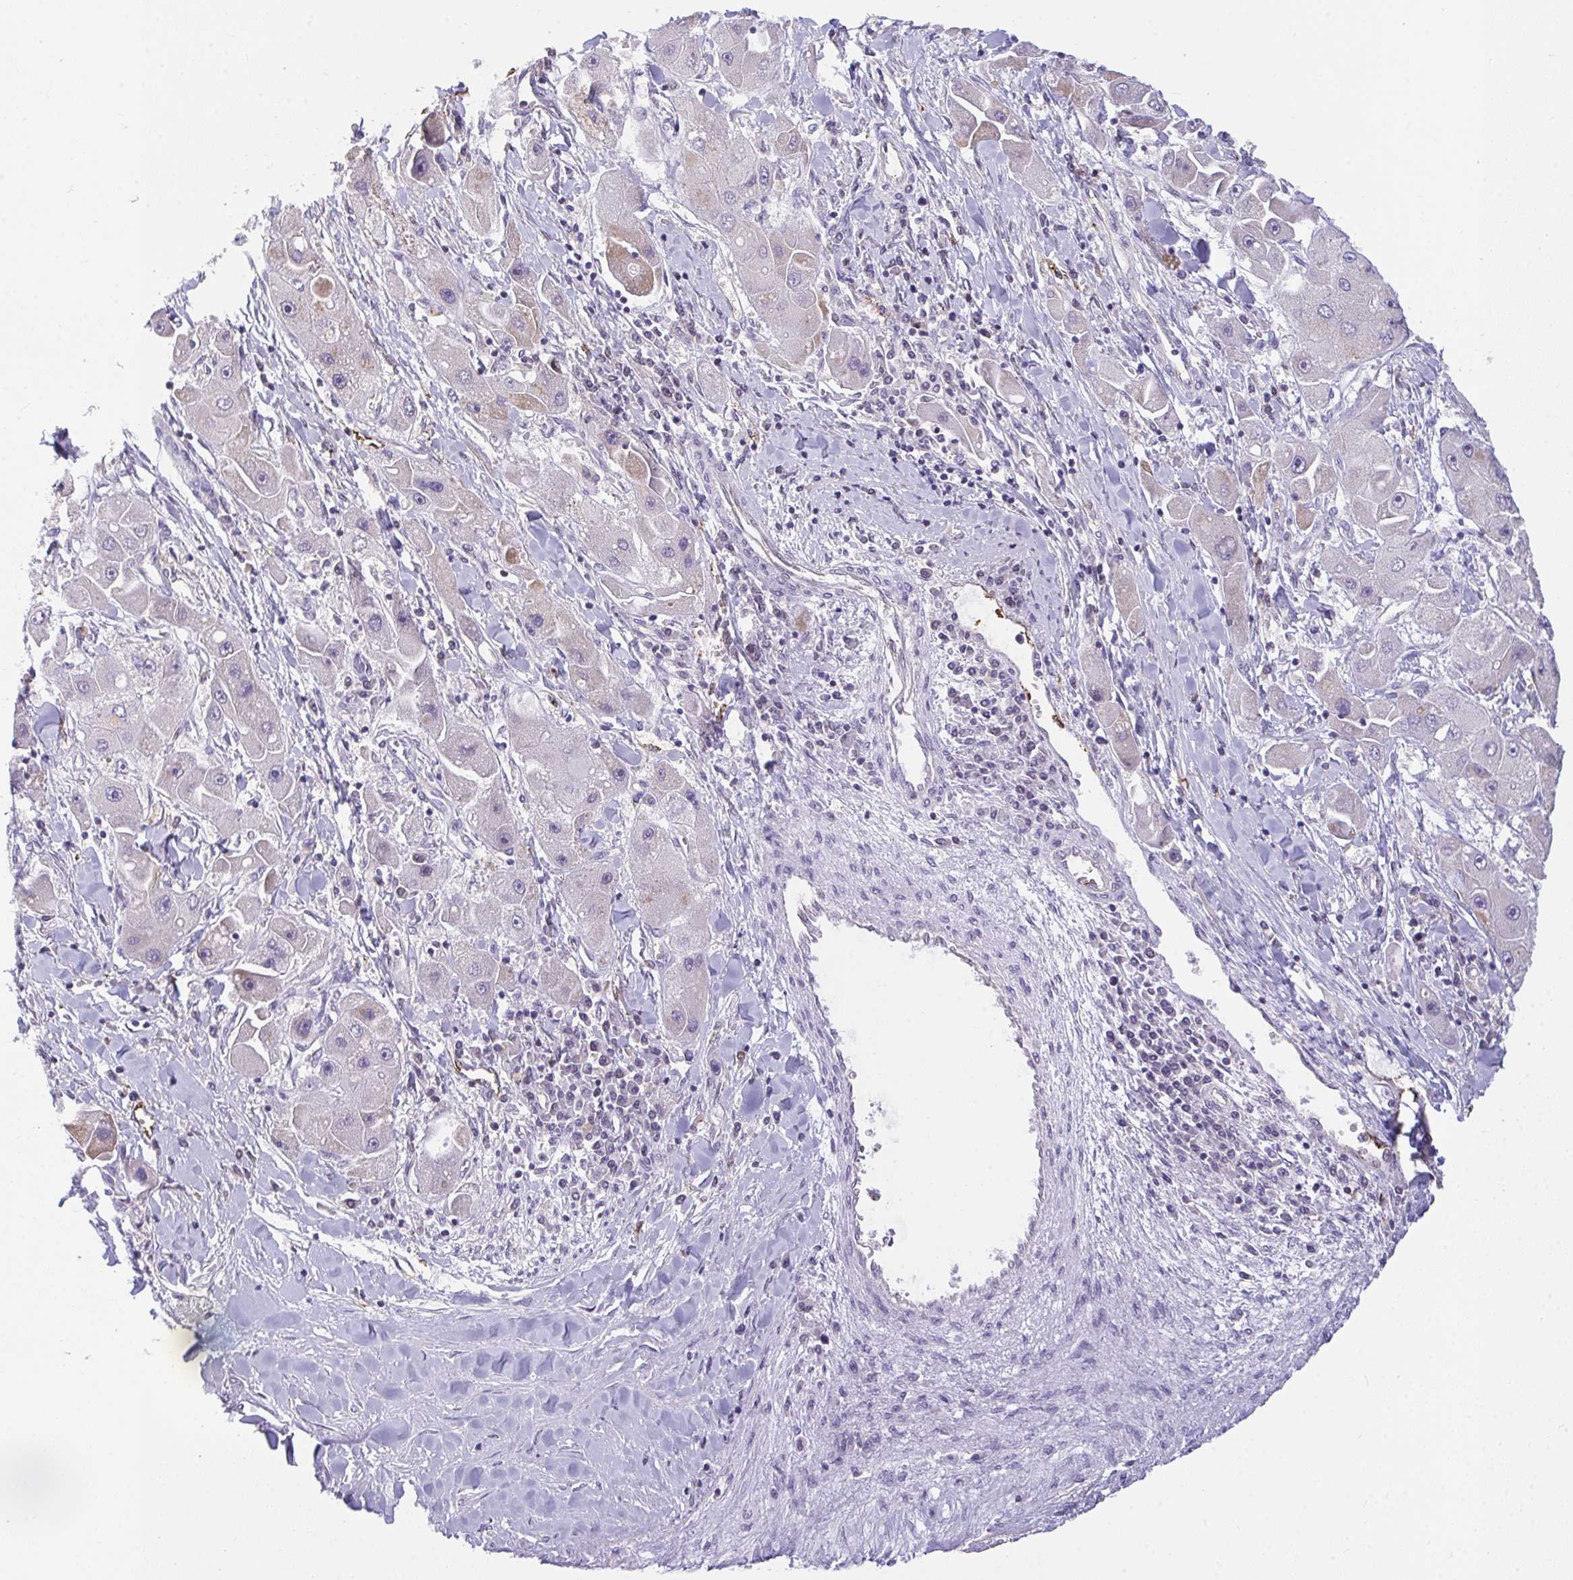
{"staining": {"intensity": "negative", "quantity": "none", "location": "none"}, "tissue": "liver cancer", "cell_type": "Tumor cells", "image_type": "cancer", "snomed": [{"axis": "morphology", "description": "Carcinoma, Hepatocellular, NOS"}, {"axis": "topography", "description": "Liver"}], "caption": "A high-resolution histopathology image shows immunohistochemistry staining of liver cancer (hepatocellular carcinoma), which shows no significant positivity in tumor cells.", "gene": "SEMA6B", "patient": {"sex": "male", "age": 24}}